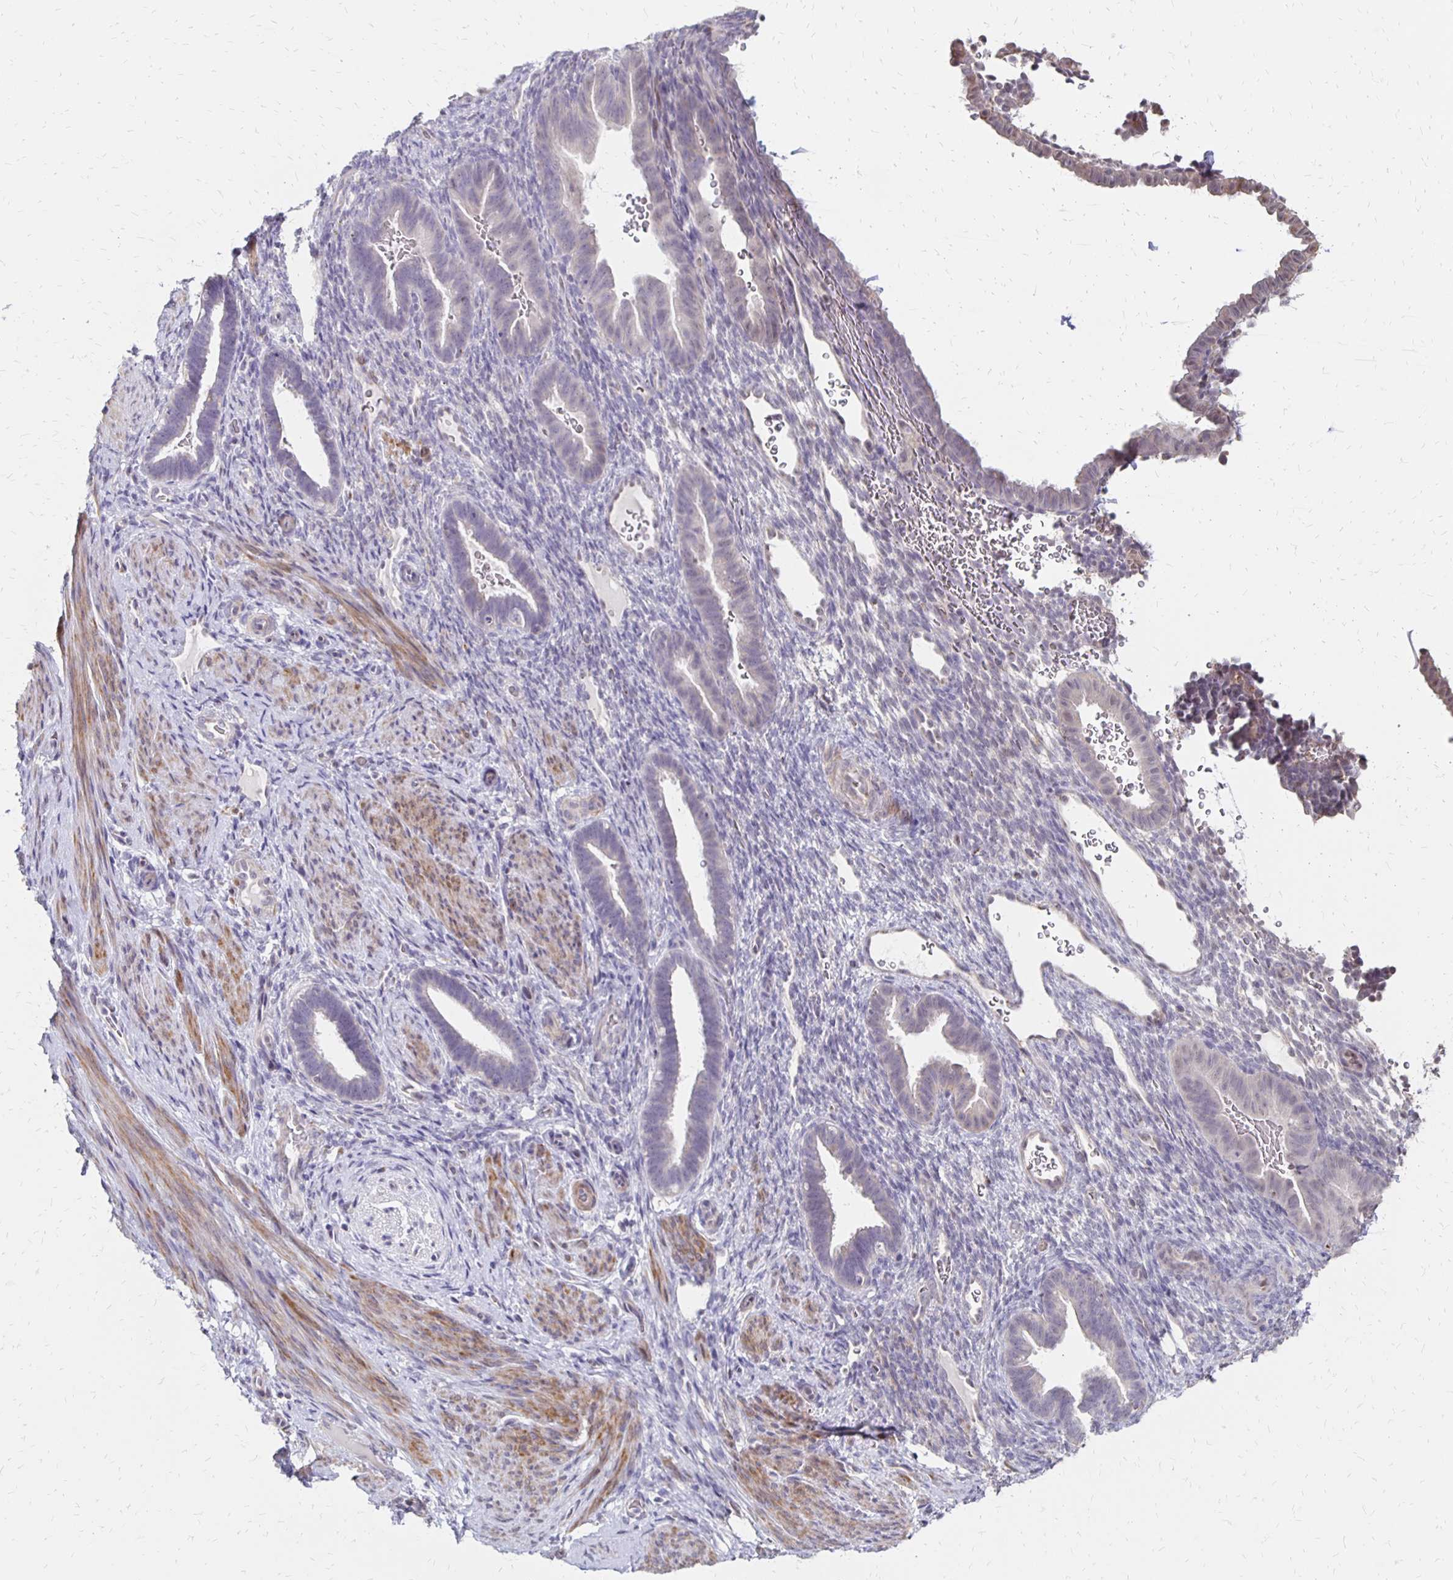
{"staining": {"intensity": "negative", "quantity": "none", "location": "none"}, "tissue": "endometrium", "cell_type": "Cells in endometrial stroma", "image_type": "normal", "snomed": [{"axis": "morphology", "description": "Normal tissue, NOS"}, {"axis": "topography", "description": "Endometrium"}], "caption": "This histopathology image is of normal endometrium stained with immunohistochemistry (IHC) to label a protein in brown with the nuclei are counter-stained blue. There is no staining in cells in endometrial stroma. (DAB immunohistochemistry, high magnification).", "gene": "ATOSB", "patient": {"sex": "female", "age": 34}}